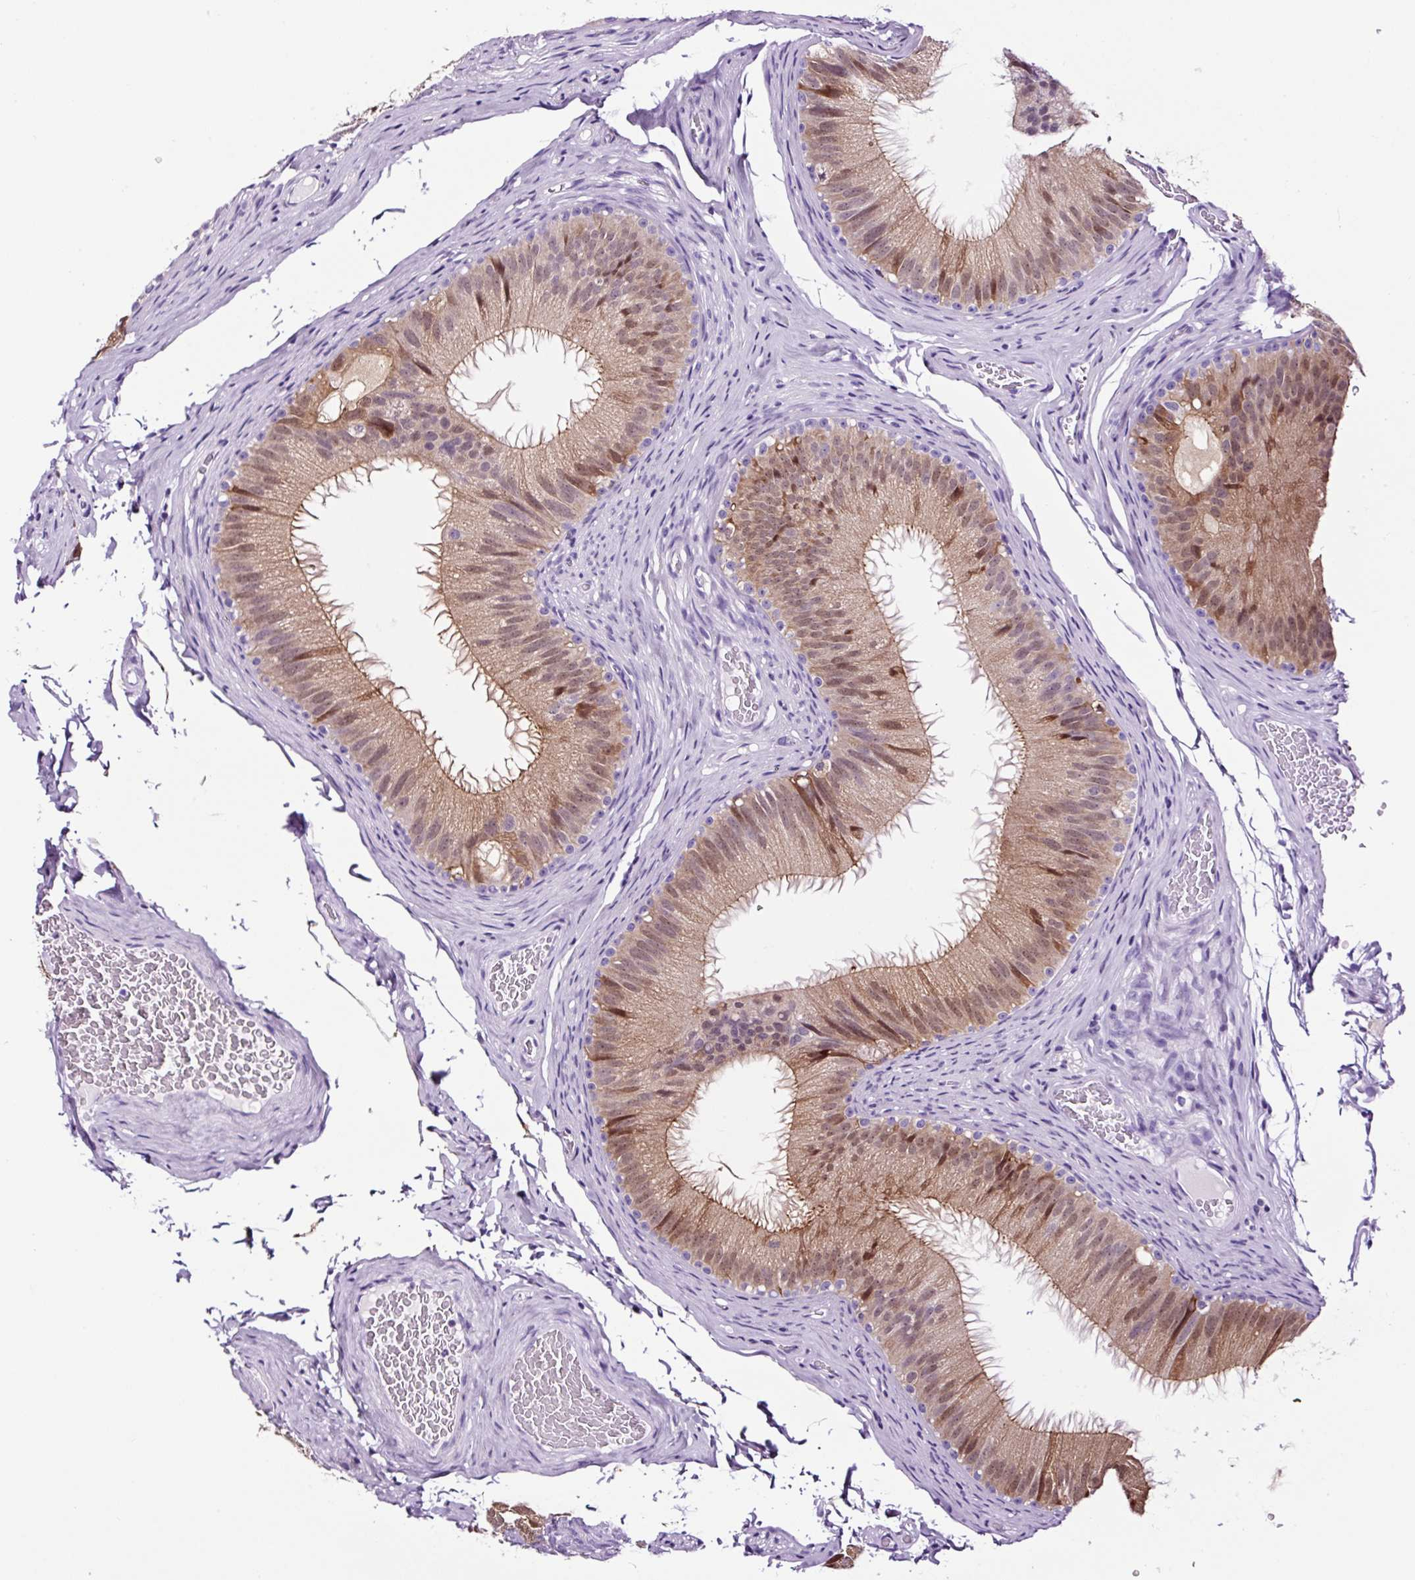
{"staining": {"intensity": "moderate", "quantity": "25%-75%", "location": "cytoplasmic/membranous,nuclear"}, "tissue": "epididymis", "cell_type": "Glandular cells", "image_type": "normal", "snomed": [{"axis": "morphology", "description": "Normal tissue, NOS"}, {"axis": "topography", "description": "Epididymis"}], "caption": "The image reveals a brown stain indicating the presence of a protein in the cytoplasmic/membranous,nuclear of glandular cells in epididymis. (DAB IHC with brightfield microscopy, high magnification).", "gene": "TAFA3", "patient": {"sex": "male", "age": 34}}